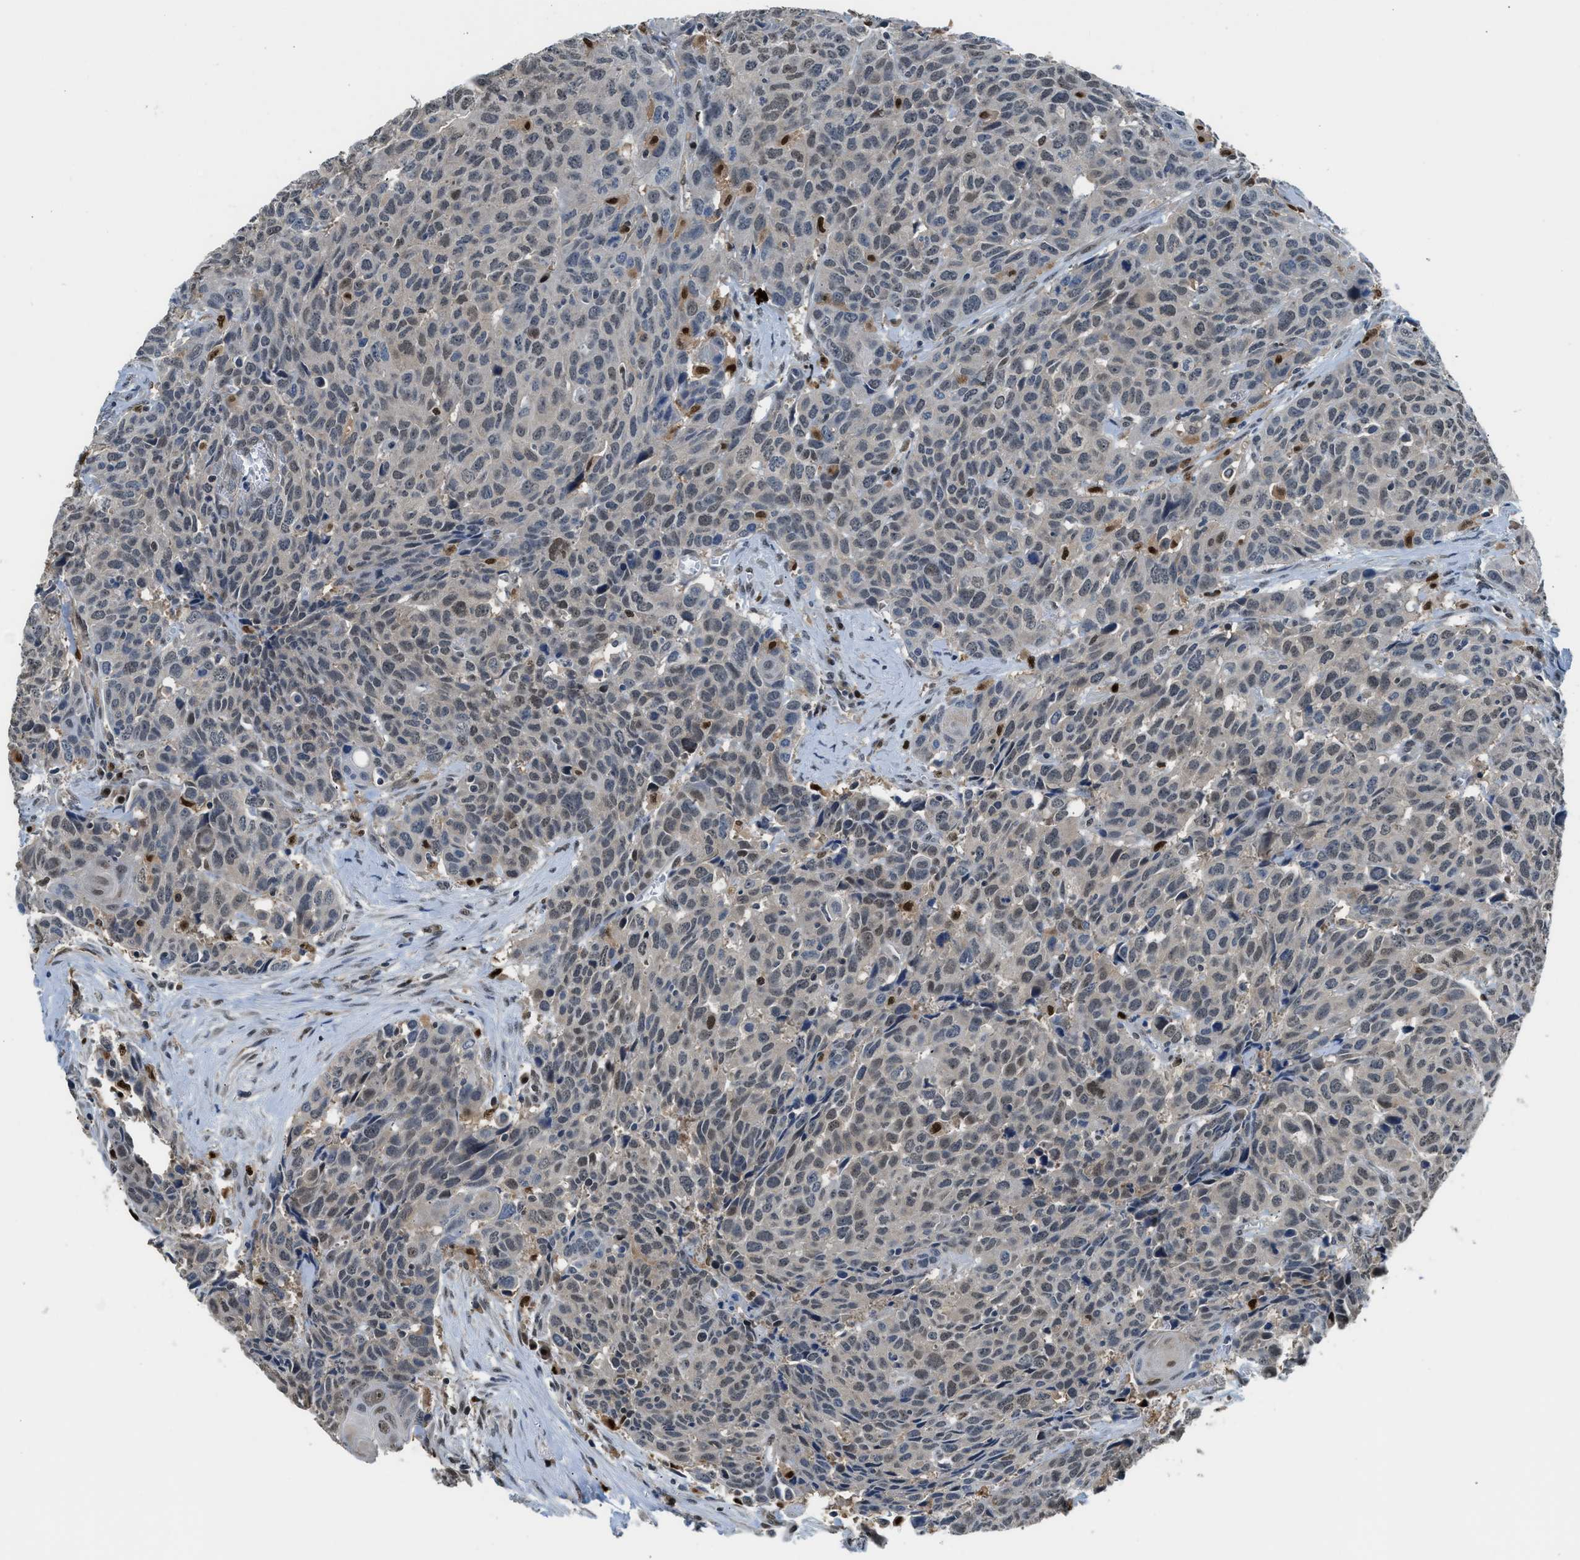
{"staining": {"intensity": "negative", "quantity": "none", "location": "none"}, "tissue": "head and neck cancer", "cell_type": "Tumor cells", "image_type": "cancer", "snomed": [{"axis": "morphology", "description": "Squamous cell carcinoma, NOS"}, {"axis": "topography", "description": "Head-Neck"}], "caption": "Immunohistochemistry (IHC) micrograph of neoplastic tissue: human head and neck squamous cell carcinoma stained with DAB exhibits no significant protein staining in tumor cells.", "gene": "ALX1", "patient": {"sex": "male", "age": 66}}